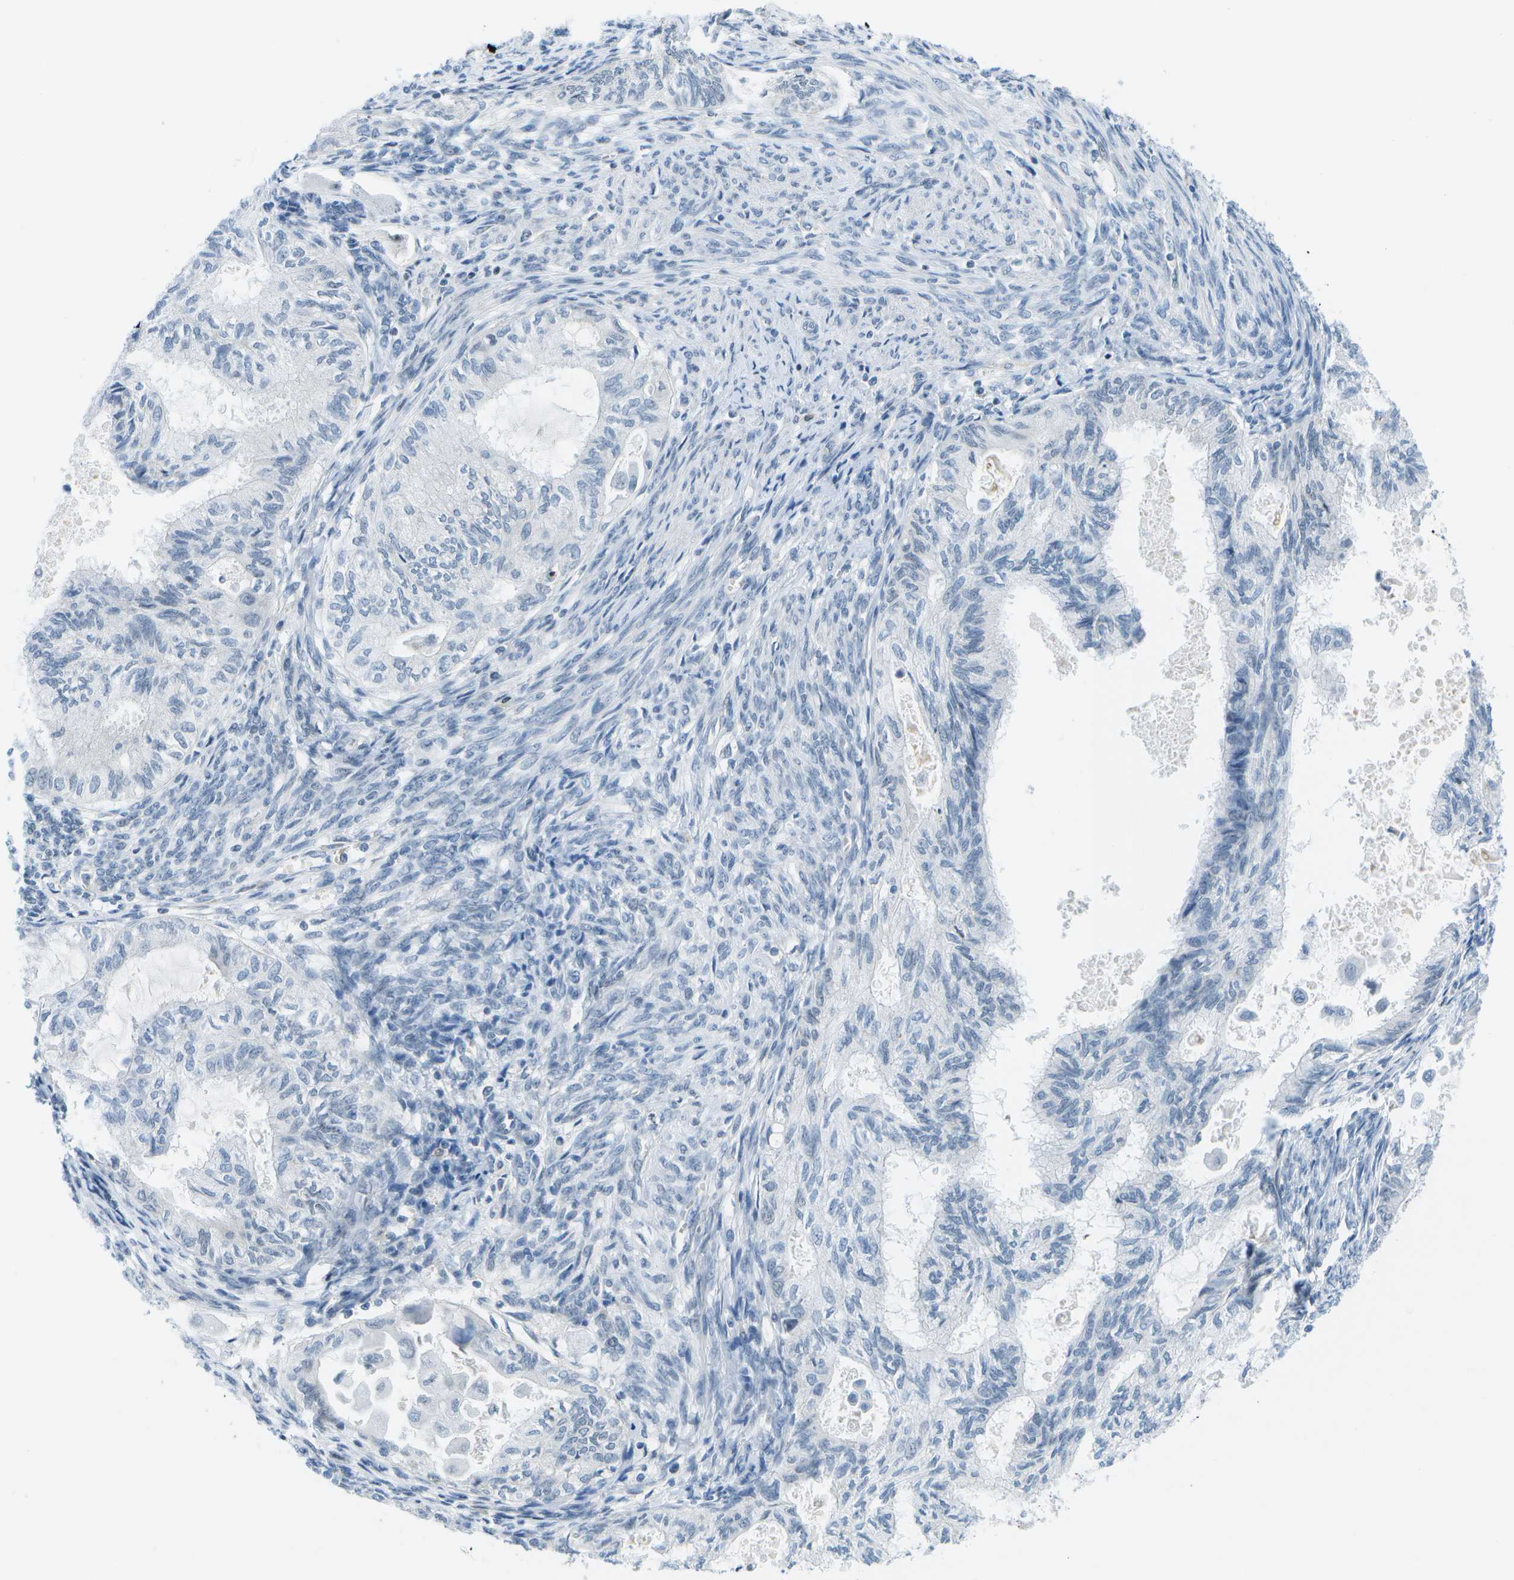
{"staining": {"intensity": "negative", "quantity": "none", "location": "none"}, "tissue": "cervical cancer", "cell_type": "Tumor cells", "image_type": "cancer", "snomed": [{"axis": "morphology", "description": "Normal tissue, NOS"}, {"axis": "morphology", "description": "Adenocarcinoma, NOS"}, {"axis": "topography", "description": "Cervix"}, {"axis": "topography", "description": "Endometrium"}], "caption": "Immunohistochemical staining of cervical cancer (adenocarcinoma) shows no significant staining in tumor cells.", "gene": "PITHD1", "patient": {"sex": "female", "age": 86}}